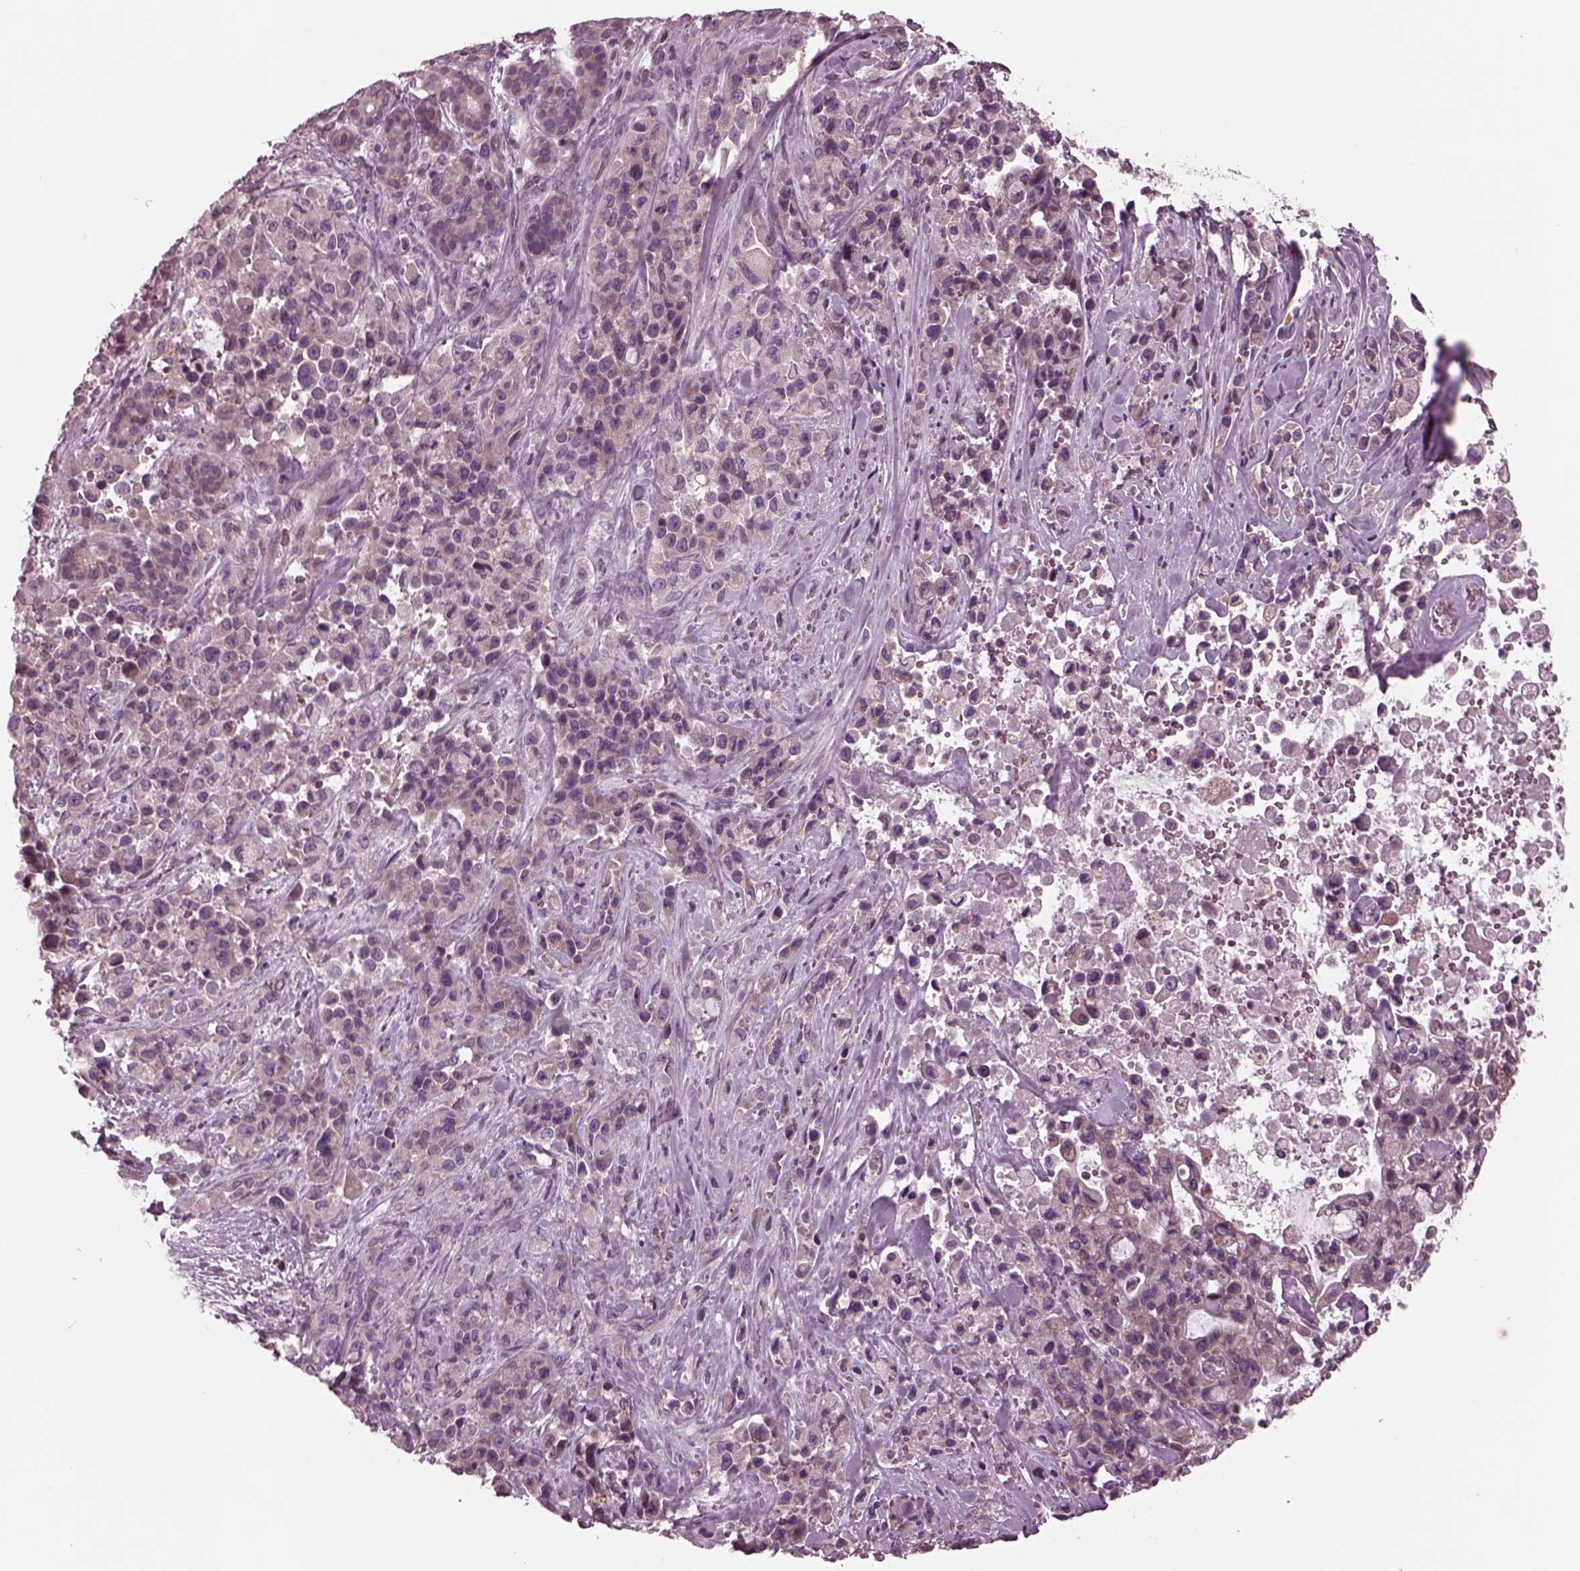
{"staining": {"intensity": "weak", "quantity": ">75%", "location": "cytoplasmic/membranous"}, "tissue": "pancreatic cancer", "cell_type": "Tumor cells", "image_type": "cancer", "snomed": [{"axis": "morphology", "description": "Adenocarcinoma, NOS"}, {"axis": "topography", "description": "Pancreas"}], "caption": "Immunohistochemistry (IHC) (DAB) staining of human pancreatic cancer (adenocarcinoma) shows weak cytoplasmic/membranous protein positivity in approximately >75% of tumor cells.", "gene": "AP4M1", "patient": {"sex": "male", "age": 44}}